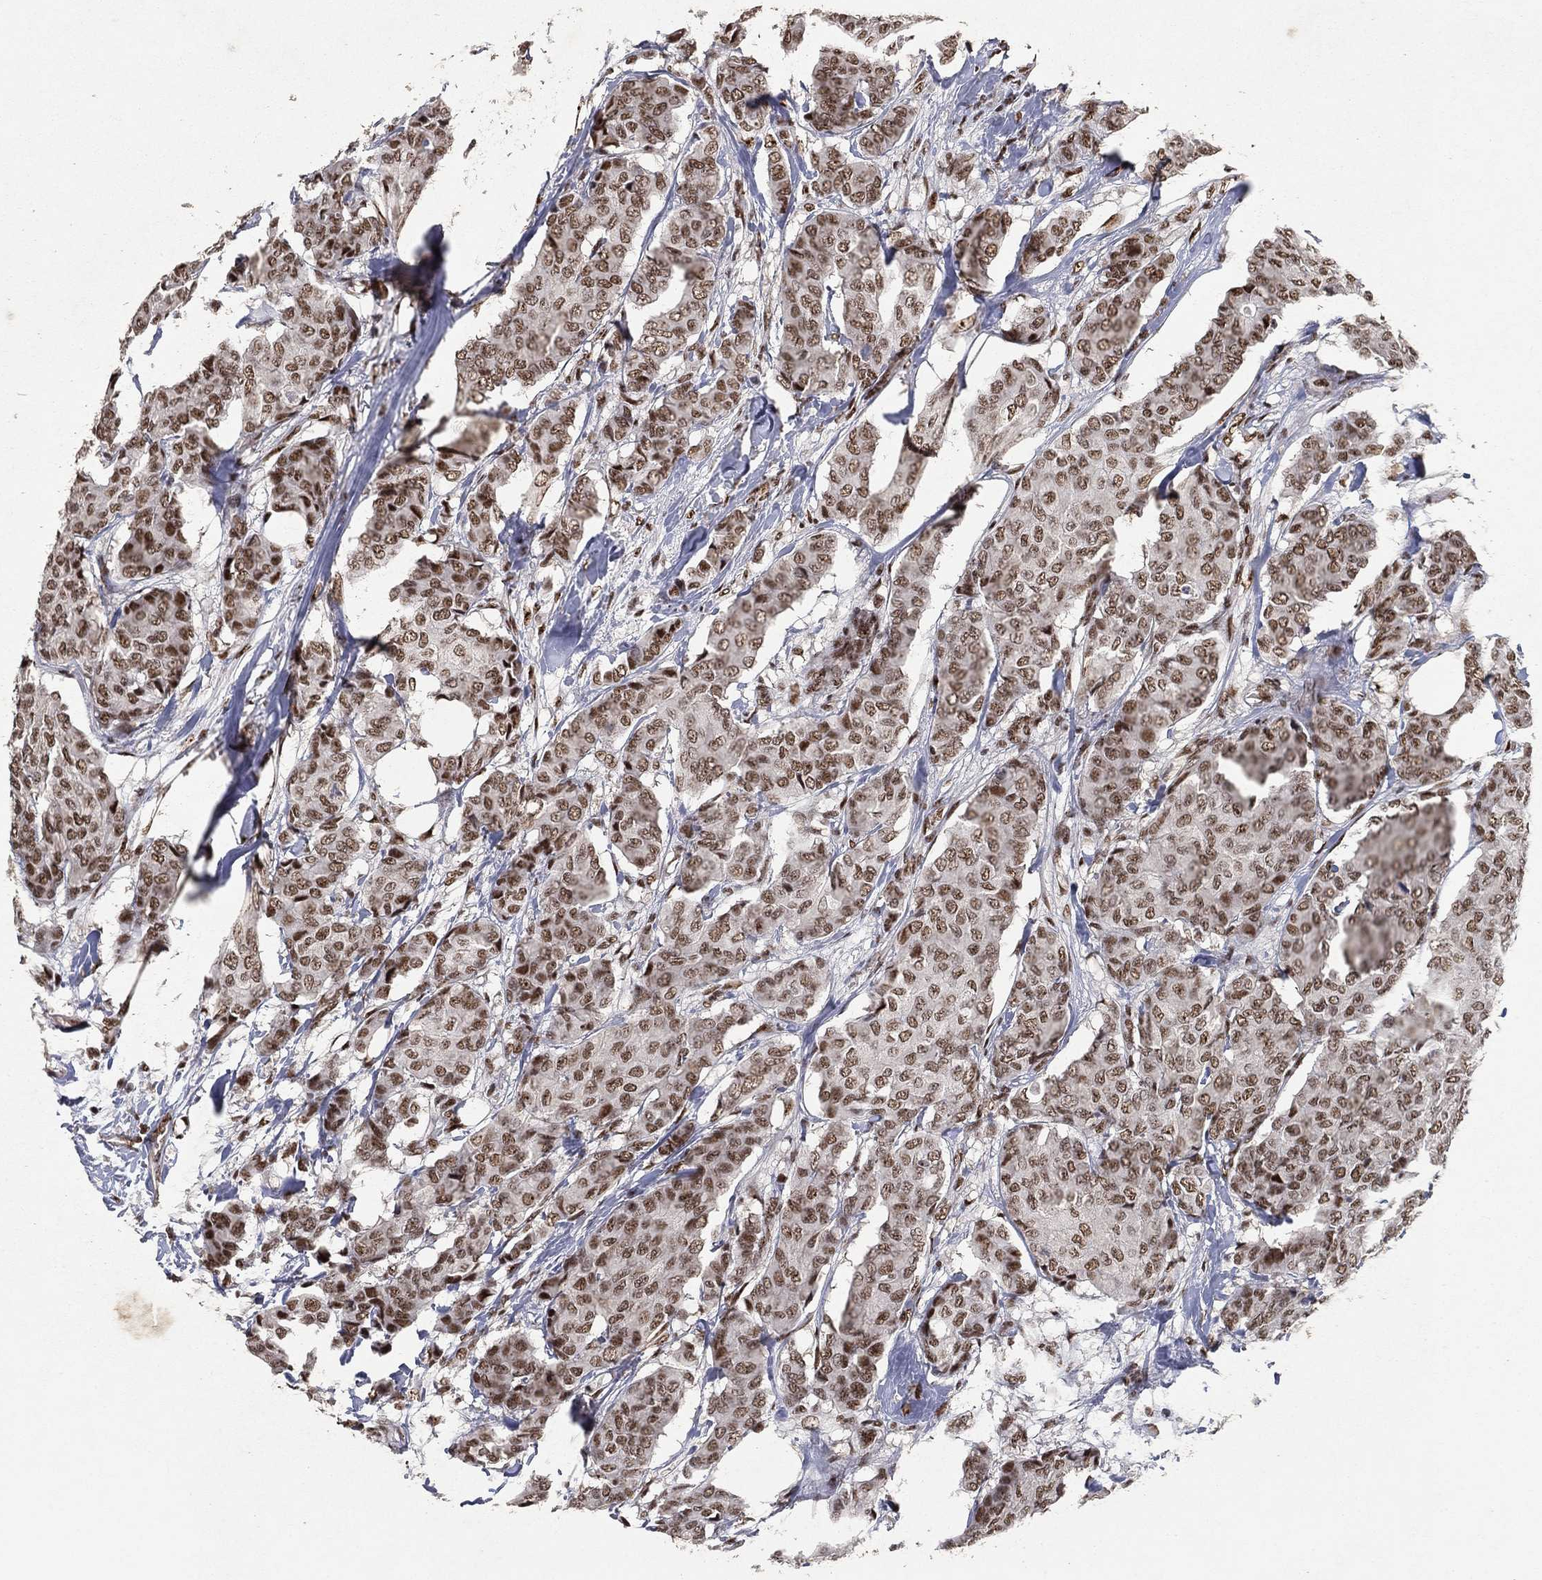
{"staining": {"intensity": "moderate", "quantity": ">75%", "location": "nuclear"}, "tissue": "breast cancer", "cell_type": "Tumor cells", "image_type": "cancer", "snomed": [{"axis": "morphology", "description": "Duct carcinoma"}, {"axis": "topography", "description": "Breast"}], "caption": "Breast cancer tissue displays moderate nuclear staining in about >75% of tumor cells", "gene": "DDX27", "patient": {"sex": "female", "age": 75}}